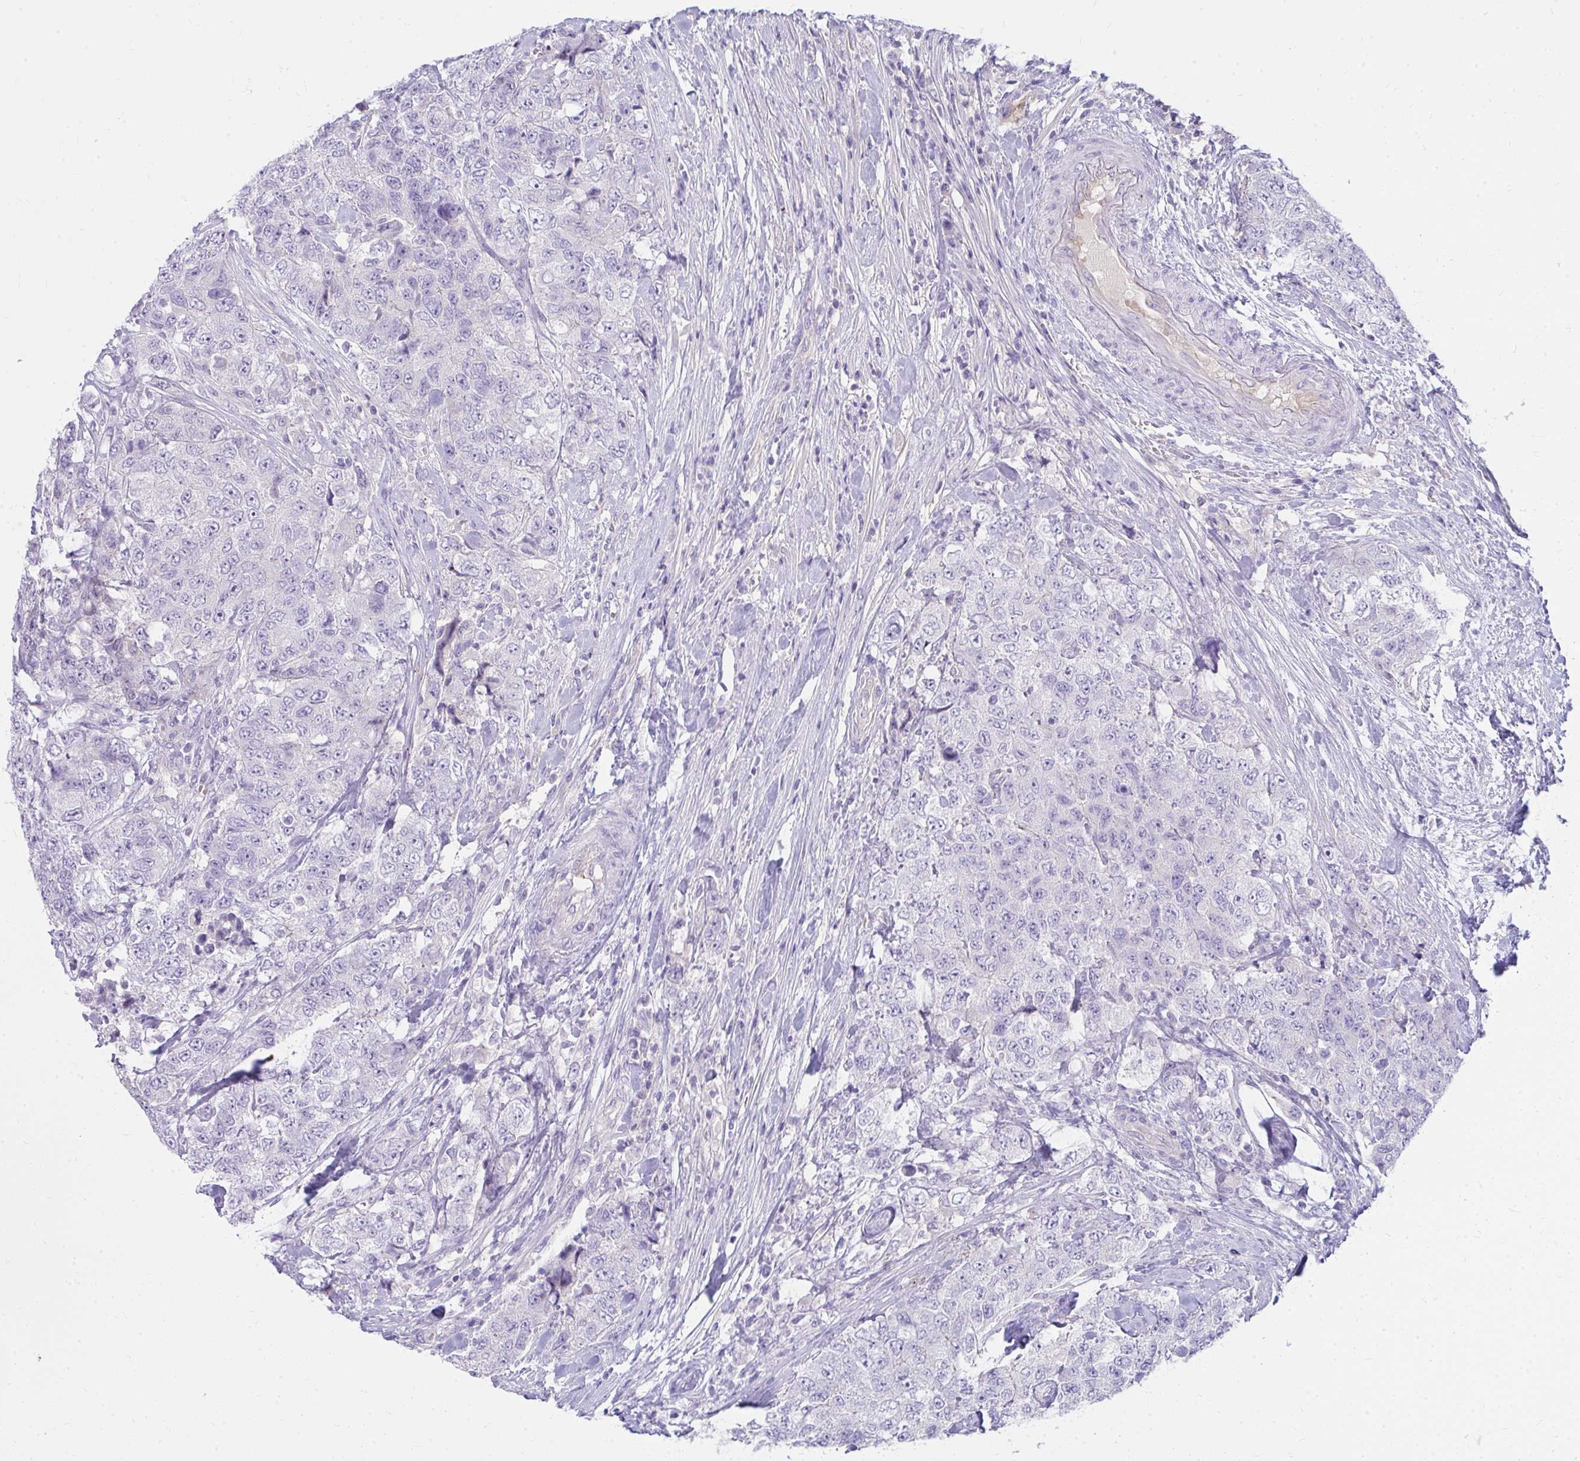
{"staining": {"intensity": "negative", "quantity": "none", "location": "none"}, "tissue": "urothelial cancer", "cell_type": "Tumor cells", "image_type": "cancer", "snomed": [{"axis": "morphology", "description": "Urothelial carcinoma, High grade"}, {"axis": "topography", "description": "Urinary bladder"}], "caption": "The photomicrograph demonstrates no significant staining in tumor cells of urothelial carcinoma (high-grade).", "gene": "LRRC36", "patient": {"sex": "female", "age": 78}}